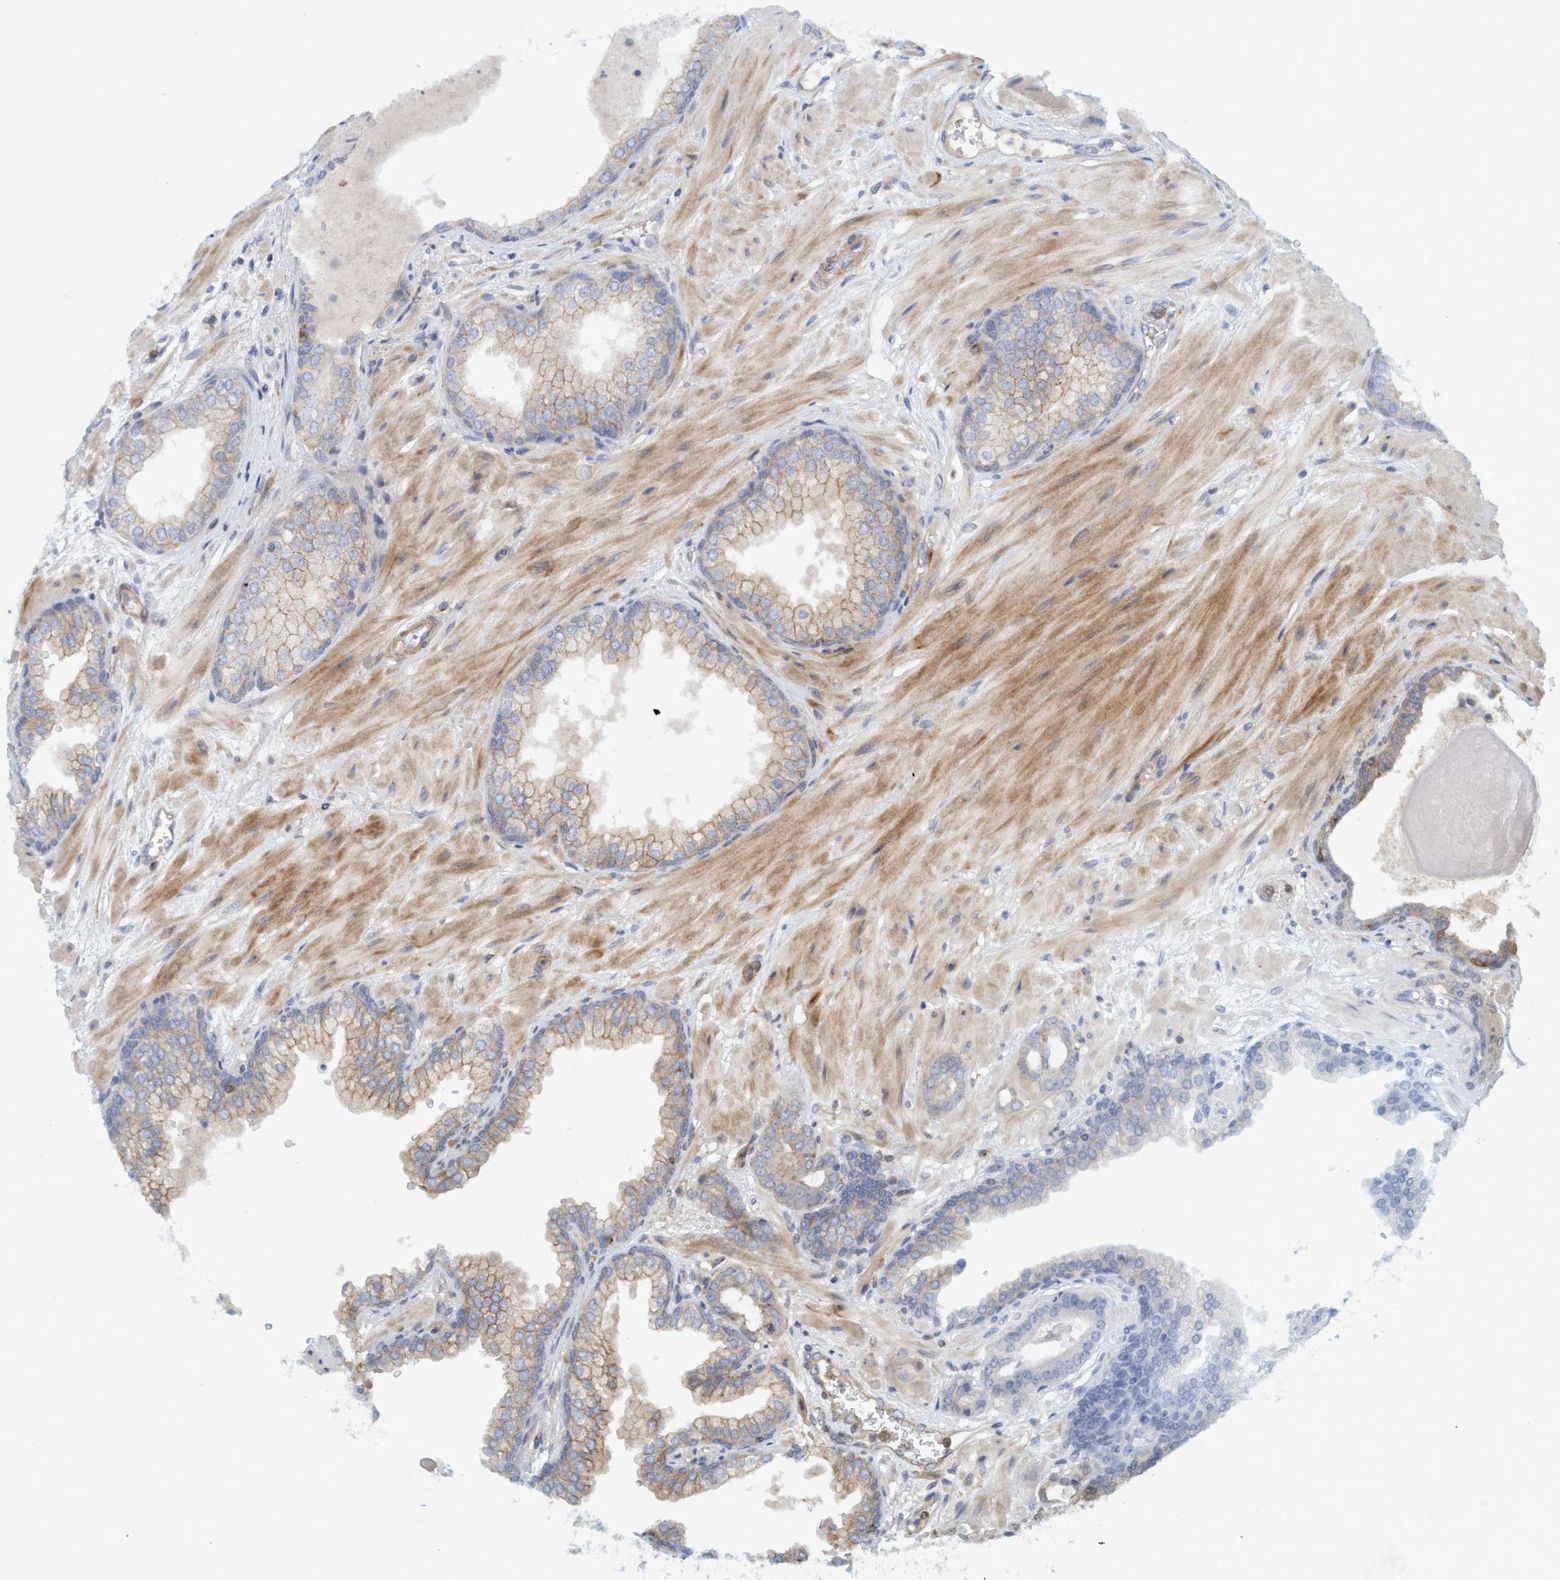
{"staining": {"intensity": "weak", "quantity": ">75%", "location": "cytoplasmic/membranous"}, "tissue": "prostate cancer", "cell_type": "Tumor cells", "image_type": "cancer", "snomed": [{"axis": "morphology", "description": "Adenocarcinoma, Low grade"}, {"axis": "topography", "description": "Prostate"}], "caption": "Brown immunohistochemical staining in human prostate cancer (low-grade adenocarcinoma) demonstrates weak cytoplasmic/membranous positivity in approximately >75% of tumor cells.", "gene": "SPECC1", "patient": {"sex": "male", "age": 53}}